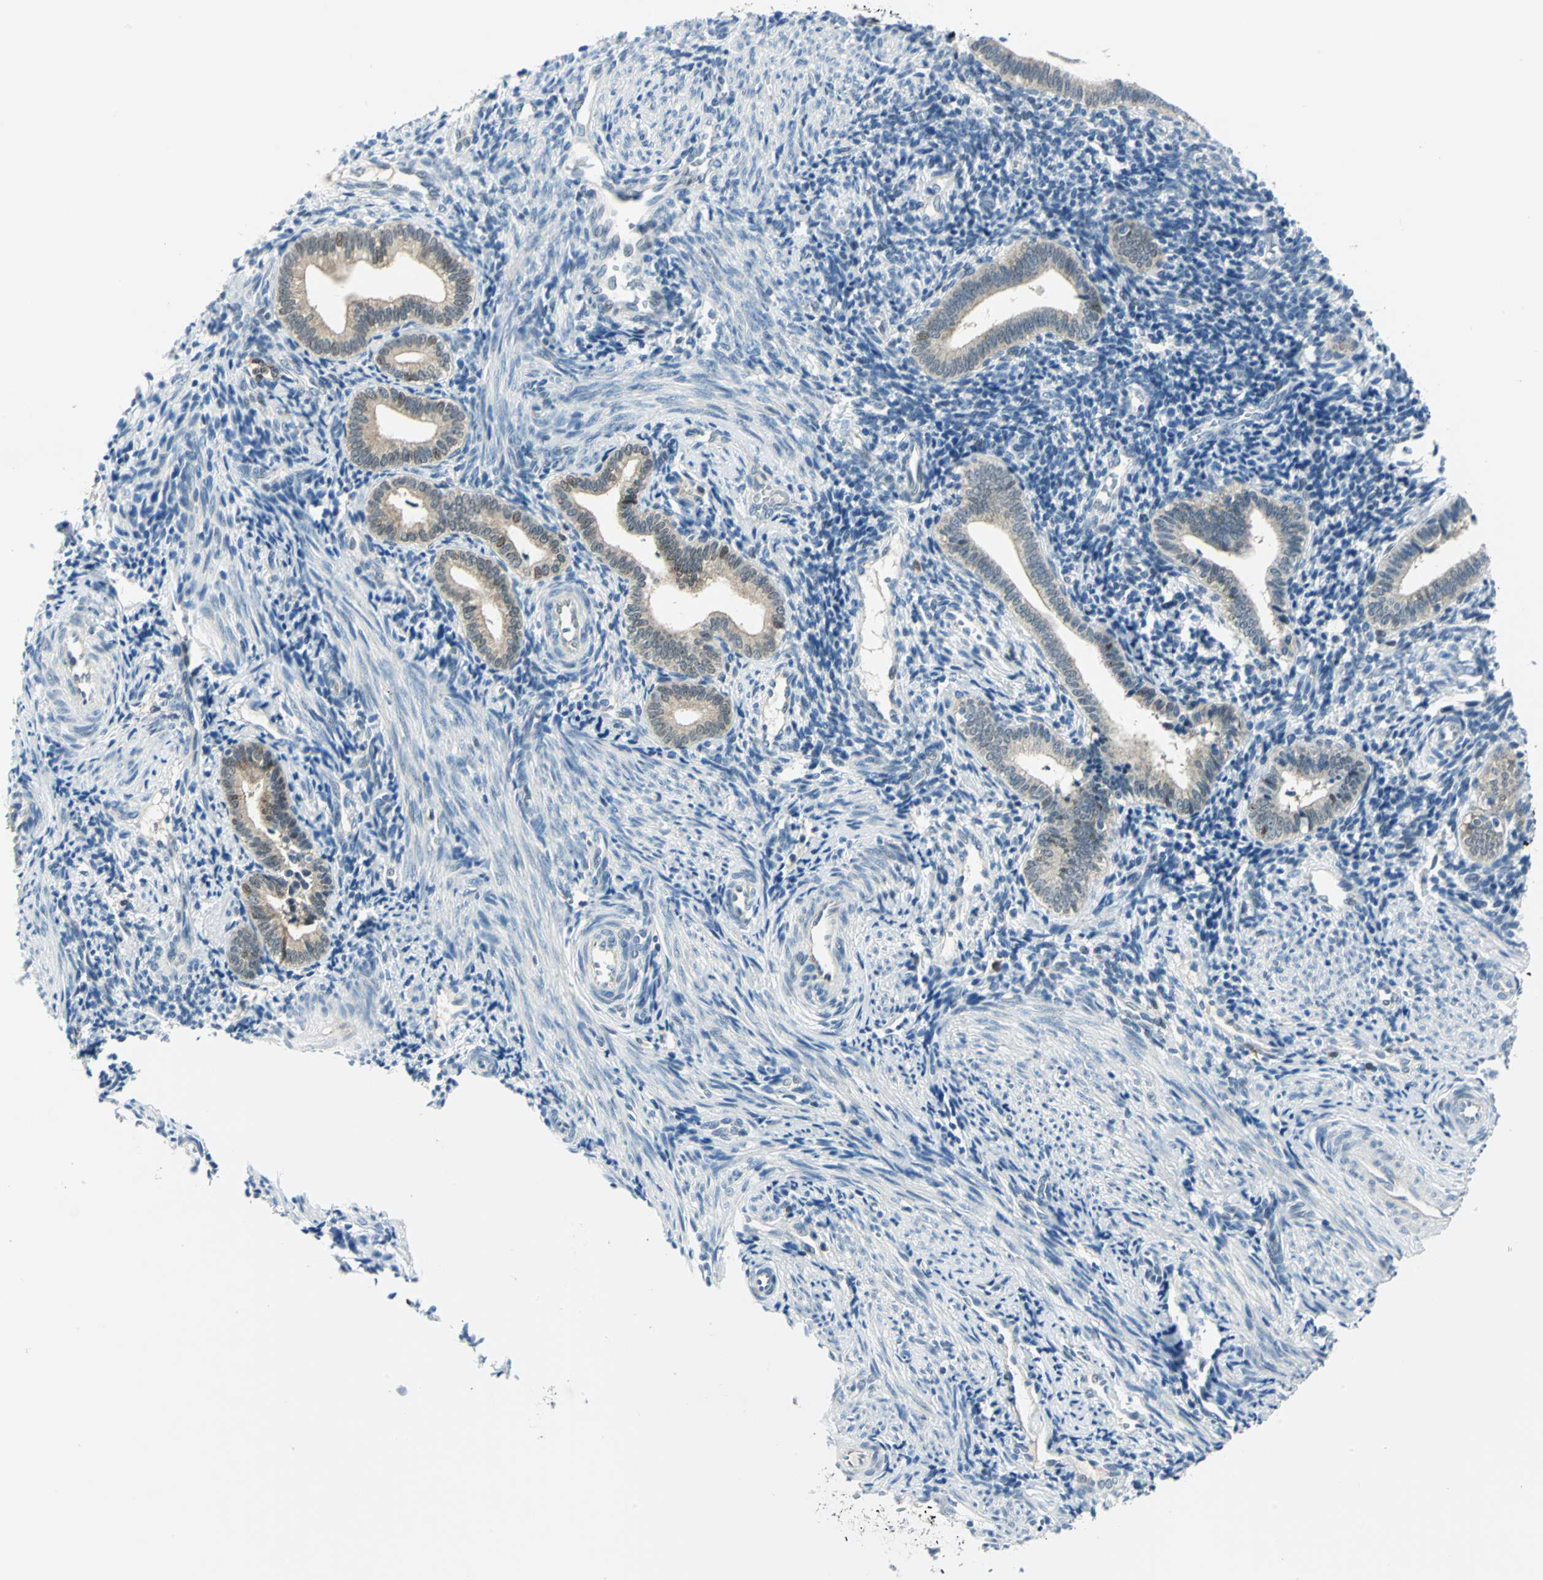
{"staining": {"intensity": "negative", "quantity": "none", "location": "none"}, "tissue": "endometrium", "cell_type": "Cells in endometrial stroma", "image_type": "normal", "snomed": [{"axis": "morphology", "description": "Normal tissue, NOS"}, {"axis": "topography", "description": "Uterus"}, {"axis": "topography", "description": "Endometrium"}], "caption": "IHC micrograph of normal endometrium stained for a protein (brown), which demonstrates no expression in cells in endometrial stroma. (DAB (3,3'-diaminobenzidine) IHC visualized using brightfield microscopy, high magnification).", "gene": "AKR1A1", "patient": {"sex": "female", "age": 33}}